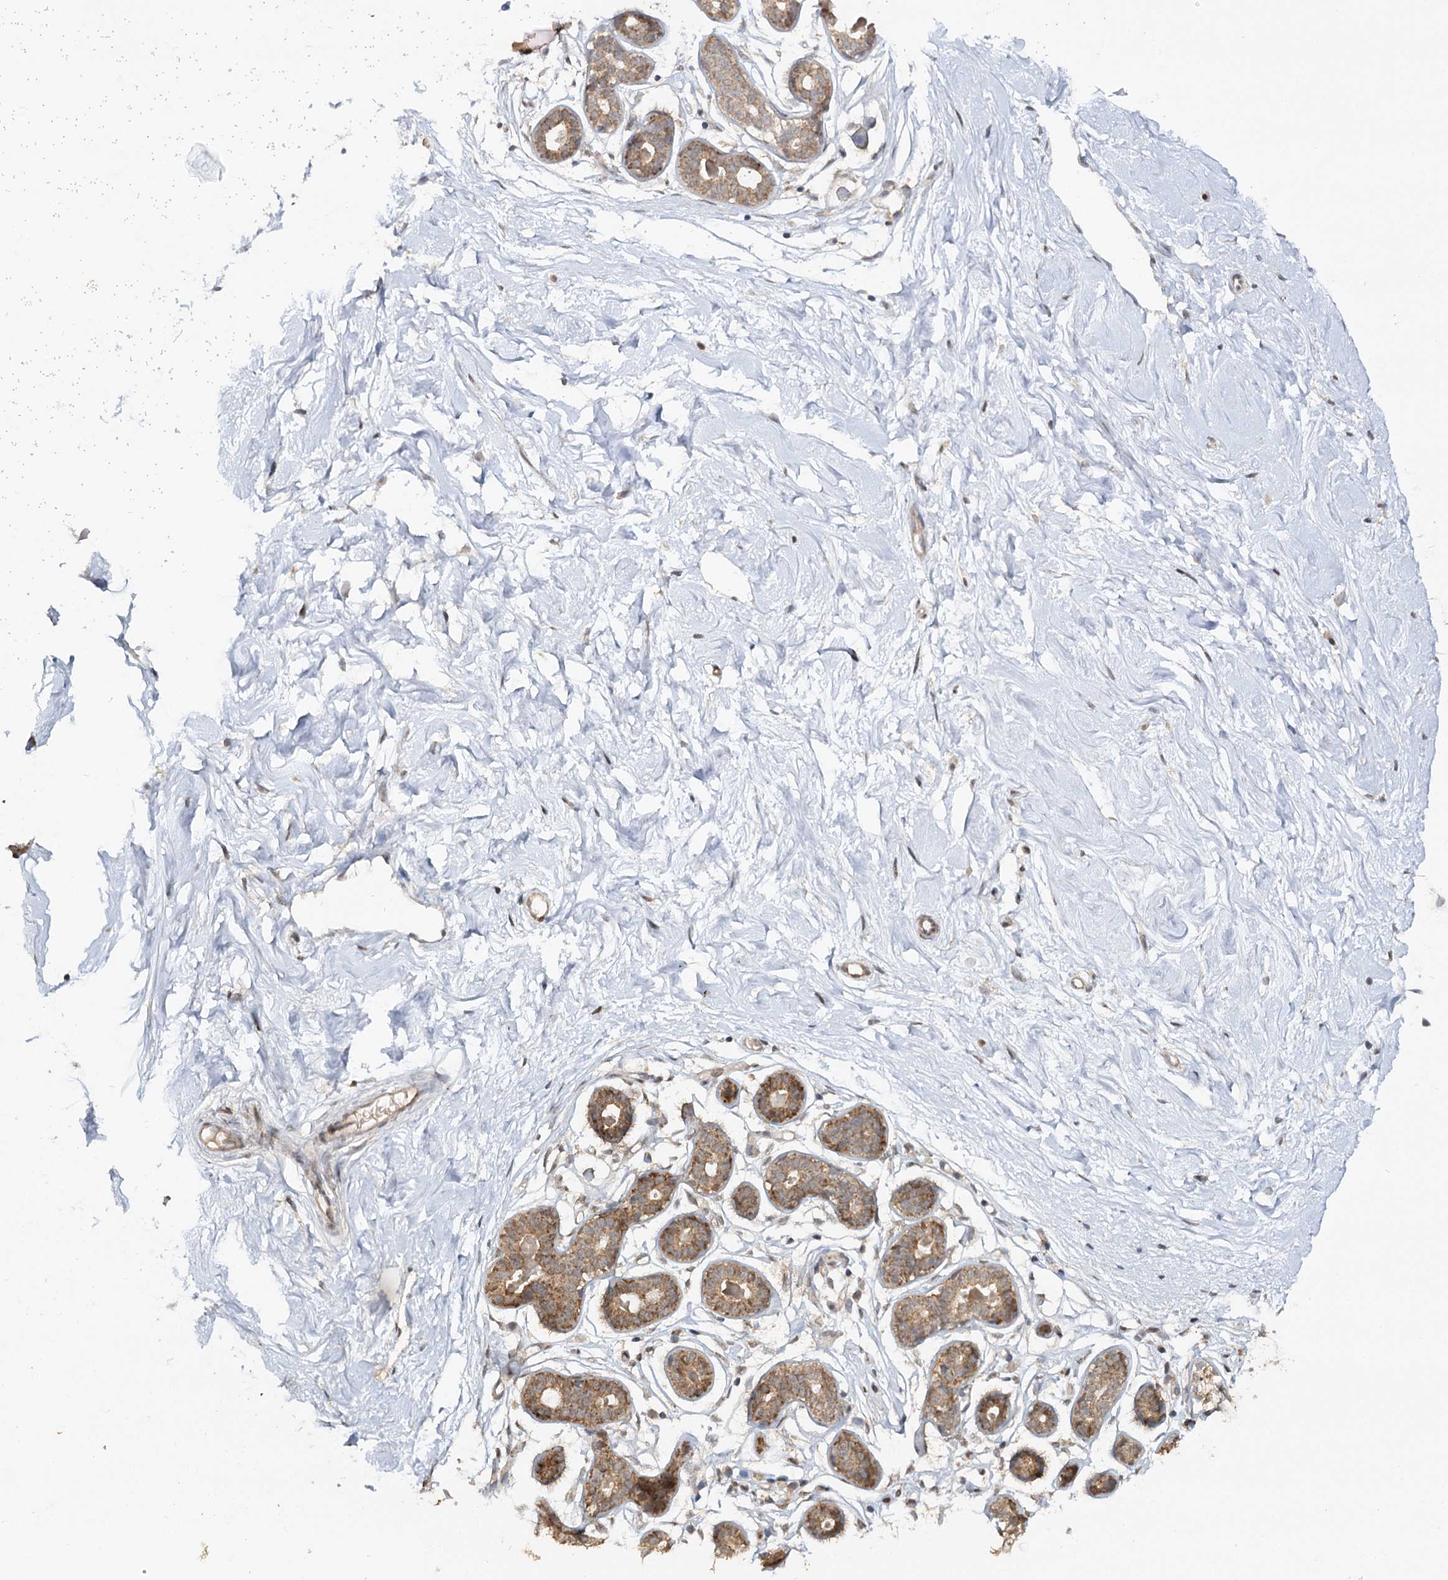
{"staining": {"intensity": "negative", "quantity": "none", "location": "none"}, "tissue": "breast", "cell_type": "Adipocytes", "image_type": "normal", "snomed": [{"axis": "morphology", "description": "Normal tissue, NOS"}, {"axis": "morphology", "description": "Adenoma, NOS"}, {"axis": "topography", "description": "Breast"}], "caption": "This image is of normal breast stained with immunohistochemistry (IHC) to label a protein in brown with the nuclei are counter-stained blue. There is no positivity in adipocytes. (Brightfield microscopy of DAB (3,3'-diaminobenzidine) immunohistochemistry (IHC) at high magnification).", "gene": "ZNRF3", "patient": {"sex": "female", "age": 23}}